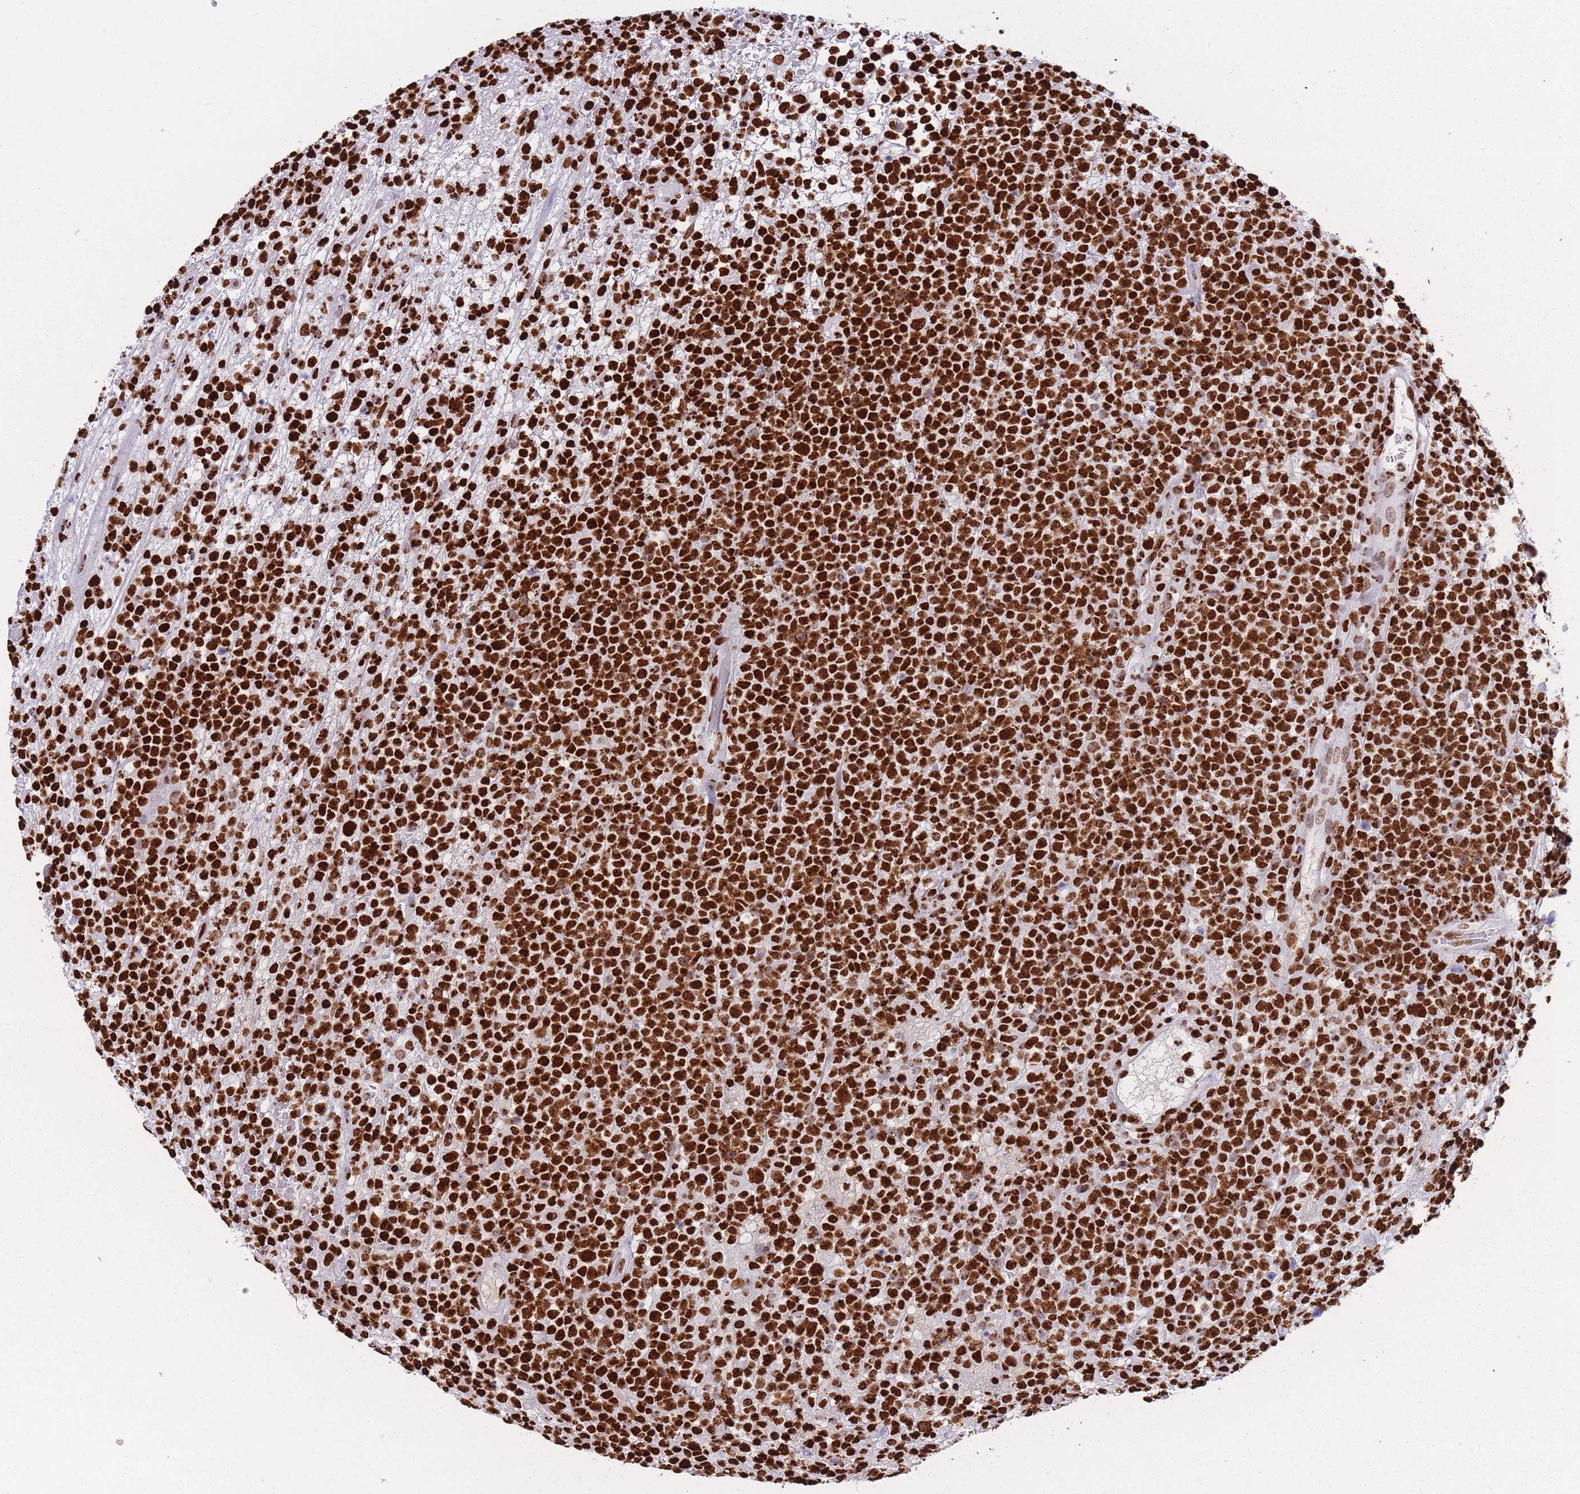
{"staining": {"intensity": "strong", "quantity": ">75%", "location": "nuclear"}, "tissue": "lymphoma", "cell_type": "Tumor cells", "image_type": "cancer", "snomed": [{"axis": "morphology", "description": "Malignant lymphoma, non-Hodgkin's type, High grade"}, {"axis": "topography", "description": "Colon"}], "caption": "Immunohistochemical staining of human lymphoma exhibits strong nuclear protein expression in about >75% of tumor cells.", "gene": "HNRNPUL1", "patient": {"sex": "female", "age": 53}}